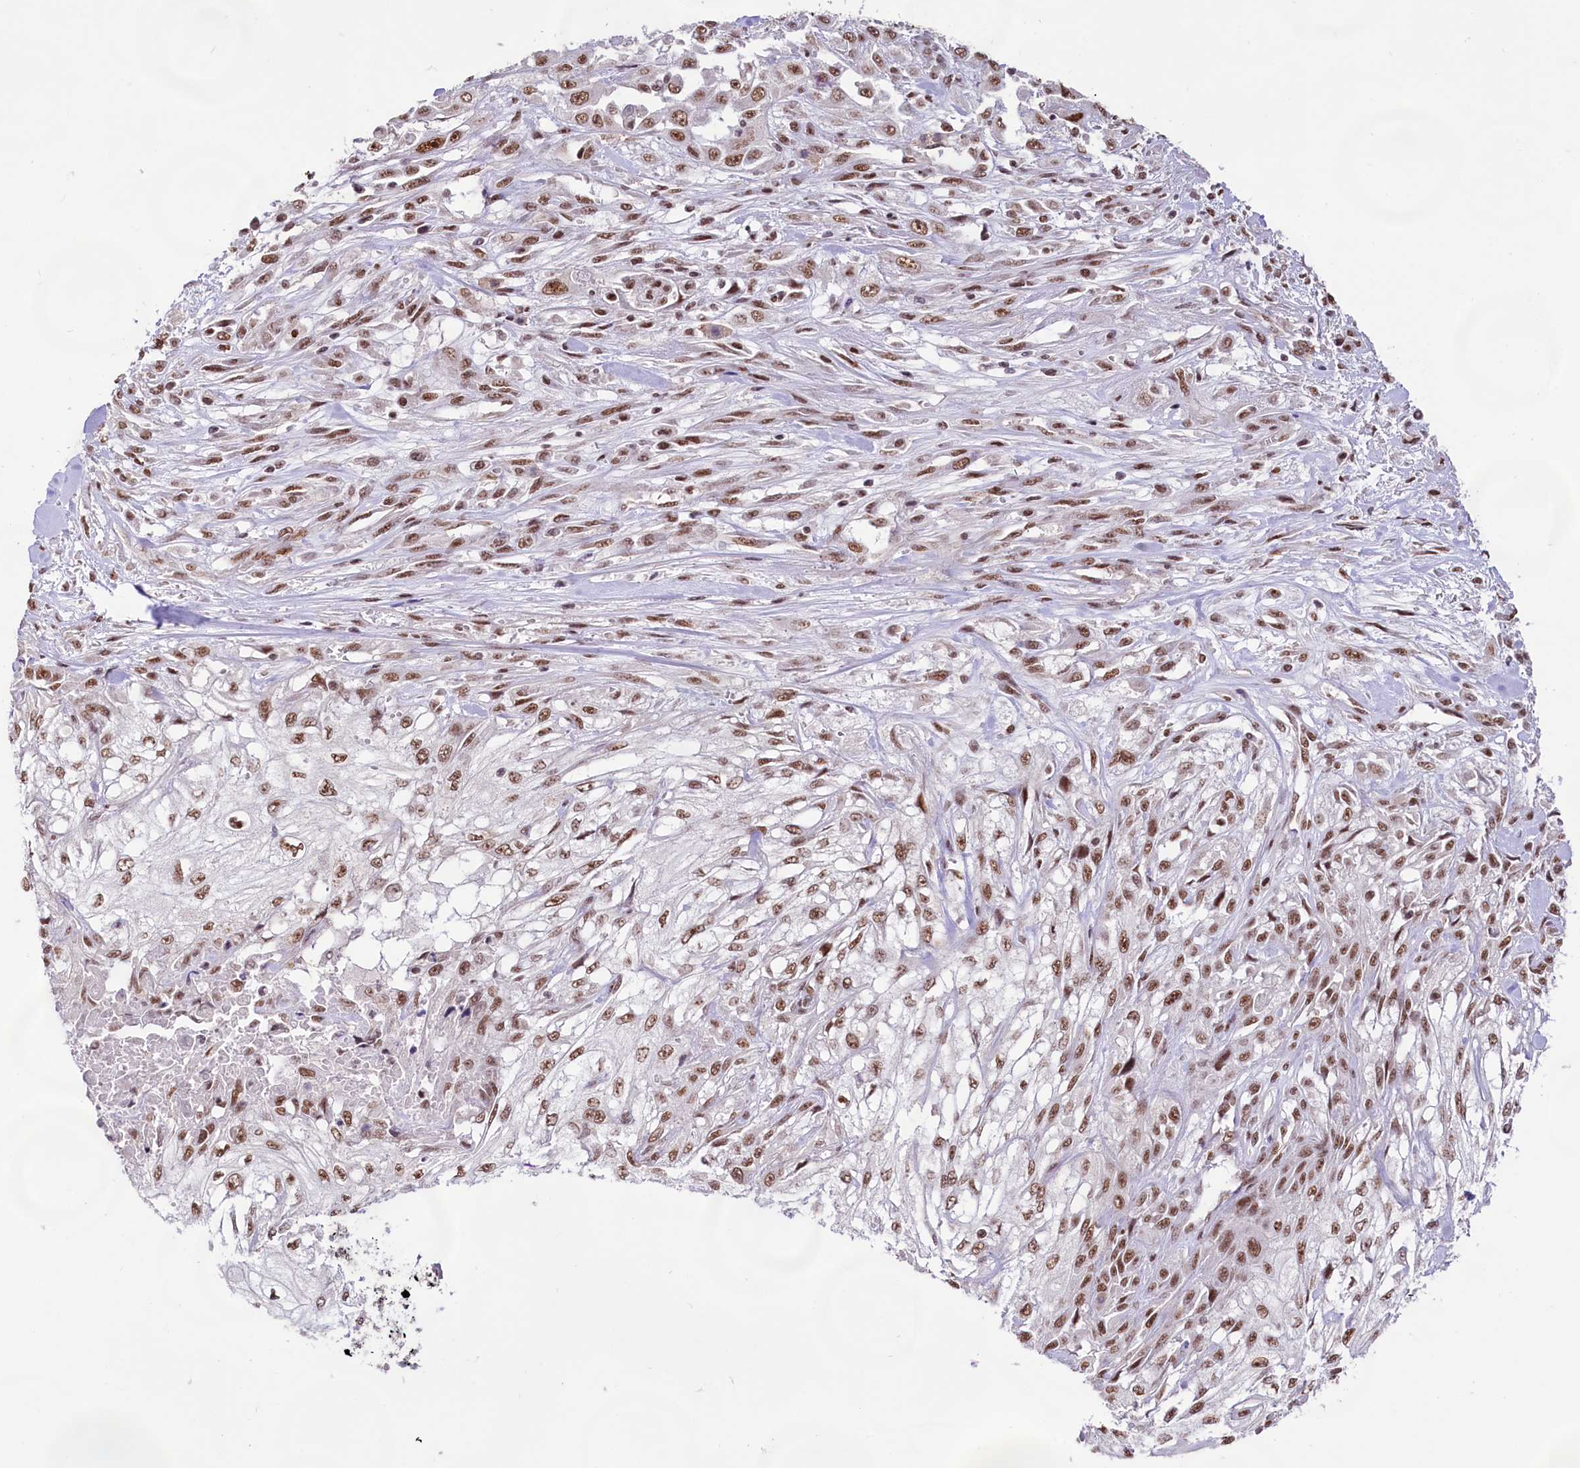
{"staining": {"intensity": "moderate", "quantity": ">75%", "location": "nuclear"}, "tissue": "skin cancer", "cell_type": "Tumor cells", "image_type": "cancer", "snomed": [{"axis": "morphology", "description": "Squamous cell carcinoma, NOS"}, {"axis": "morphology", "description": "Squamous cell carcinoma, metastatic, NOS"}, {"axis": "topography", "description": "Skin"}, {"axis": "topography", "description": "Lymph node"}], "caption": "This photomicrograph shows skin metastatic squamous cell carcinoma stained with immunohistochemistry to label a protein in brown. The nuclear of tumor cells show moderate positivity for the protein. Nuclei are counter-stained blue.", "gene": "HIRA", "patient": {"sex": "male", "age": 75}}